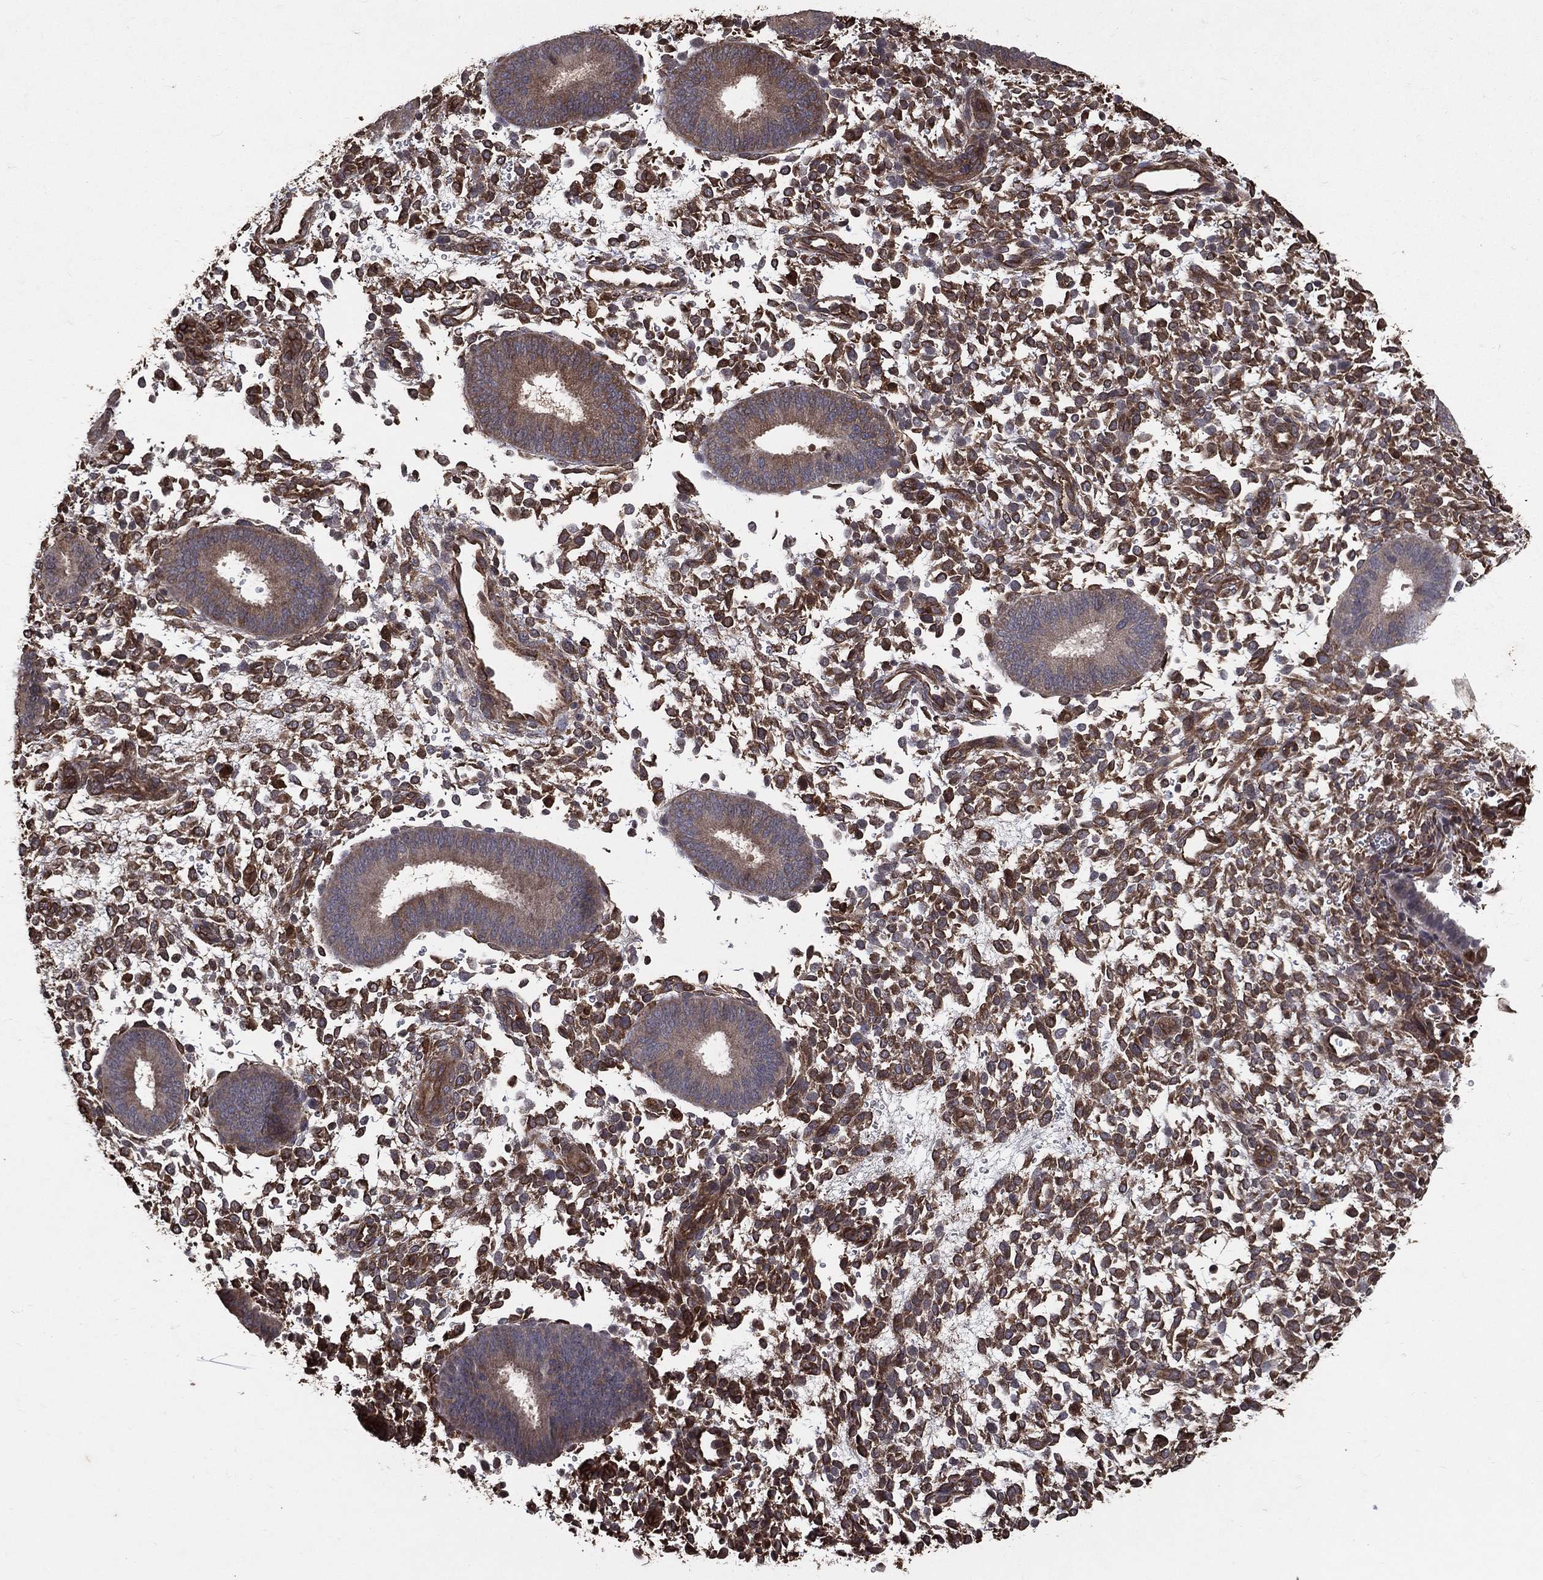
{"staining": {"intensity": "strong", "quantity": "25%-75%", "location": "cytoplasmic/membranous"}, "tissue": "endometrium", "cell_type": "Cells in endometrial stroma", "image_type": "normal", "snomed": [{"axis": "morphology", "description": "Normal tissue, NOS"}, {"axis": "topography", "description": "Endometrium"}], "caption": "Cells in endometrial stroma display high levels of strong cytoplasmic/membranous positivity in approximately 25%-75% of cells in unremarkable human endometrium. (IHC, brightfield microscopy, high magnification).", "gene": "DPYSL2", "patient": {"sex": "female", "age": 39}}